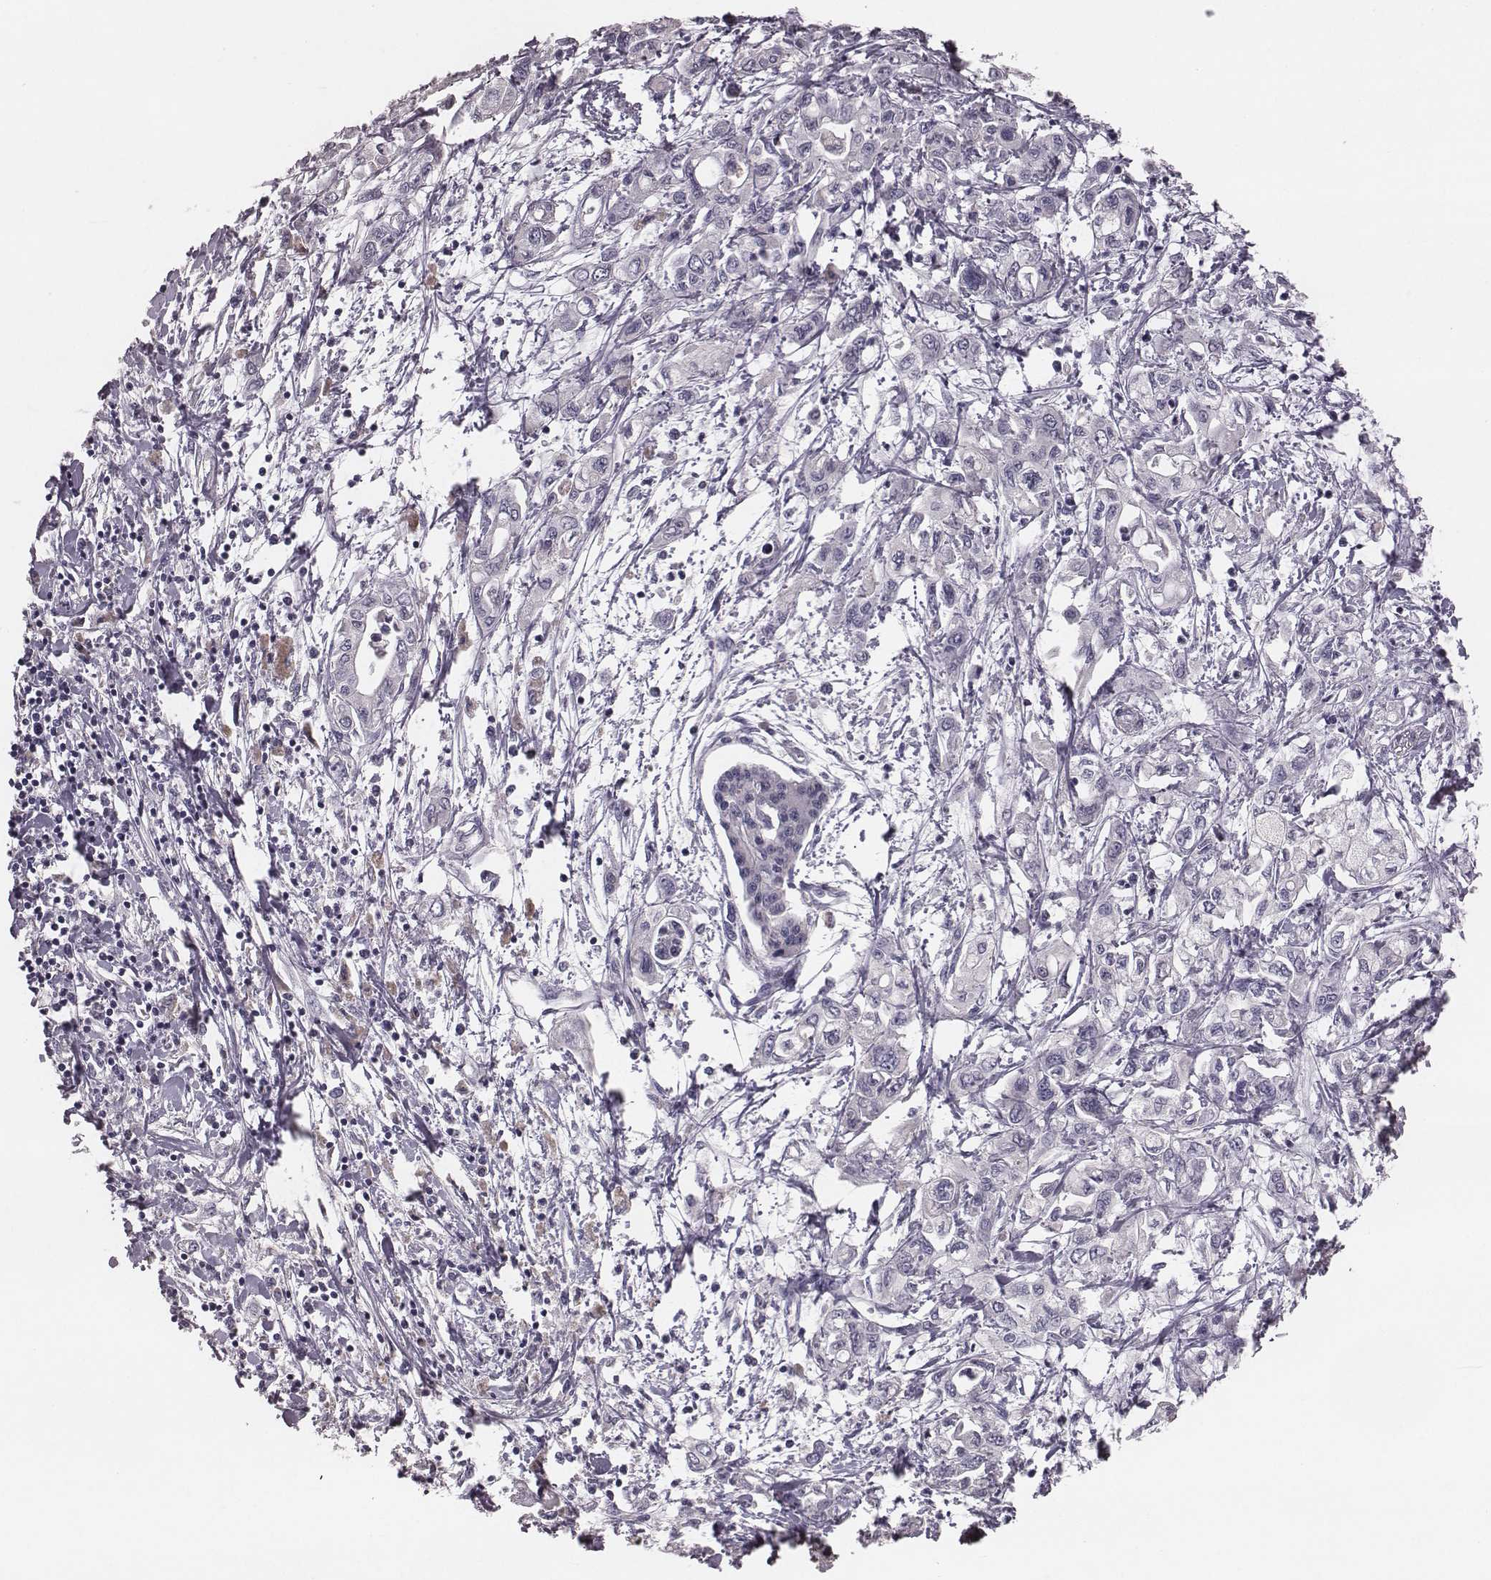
{"staining": {"intensity": "negative", "quantity": "none", "location": "none"}, "tissue": "pancreatic cancer", "cell_type": "Tumor cells", "image_type": "cancer", "snomed": [{"axis": "morphology", "description": "Adenocarcinoma, NOS"}, {"axis": "topography", "description": "Pancreas"}], "caption": "High magnification brightfield microscopy of pancreatic adenocarcinoma stained with DAB (brown) and counterstained with hematoxylin (blue): tumor cells show no significant staining.", "gene": "SMIM24", "patient": {"sex": "male", "age": 54}}